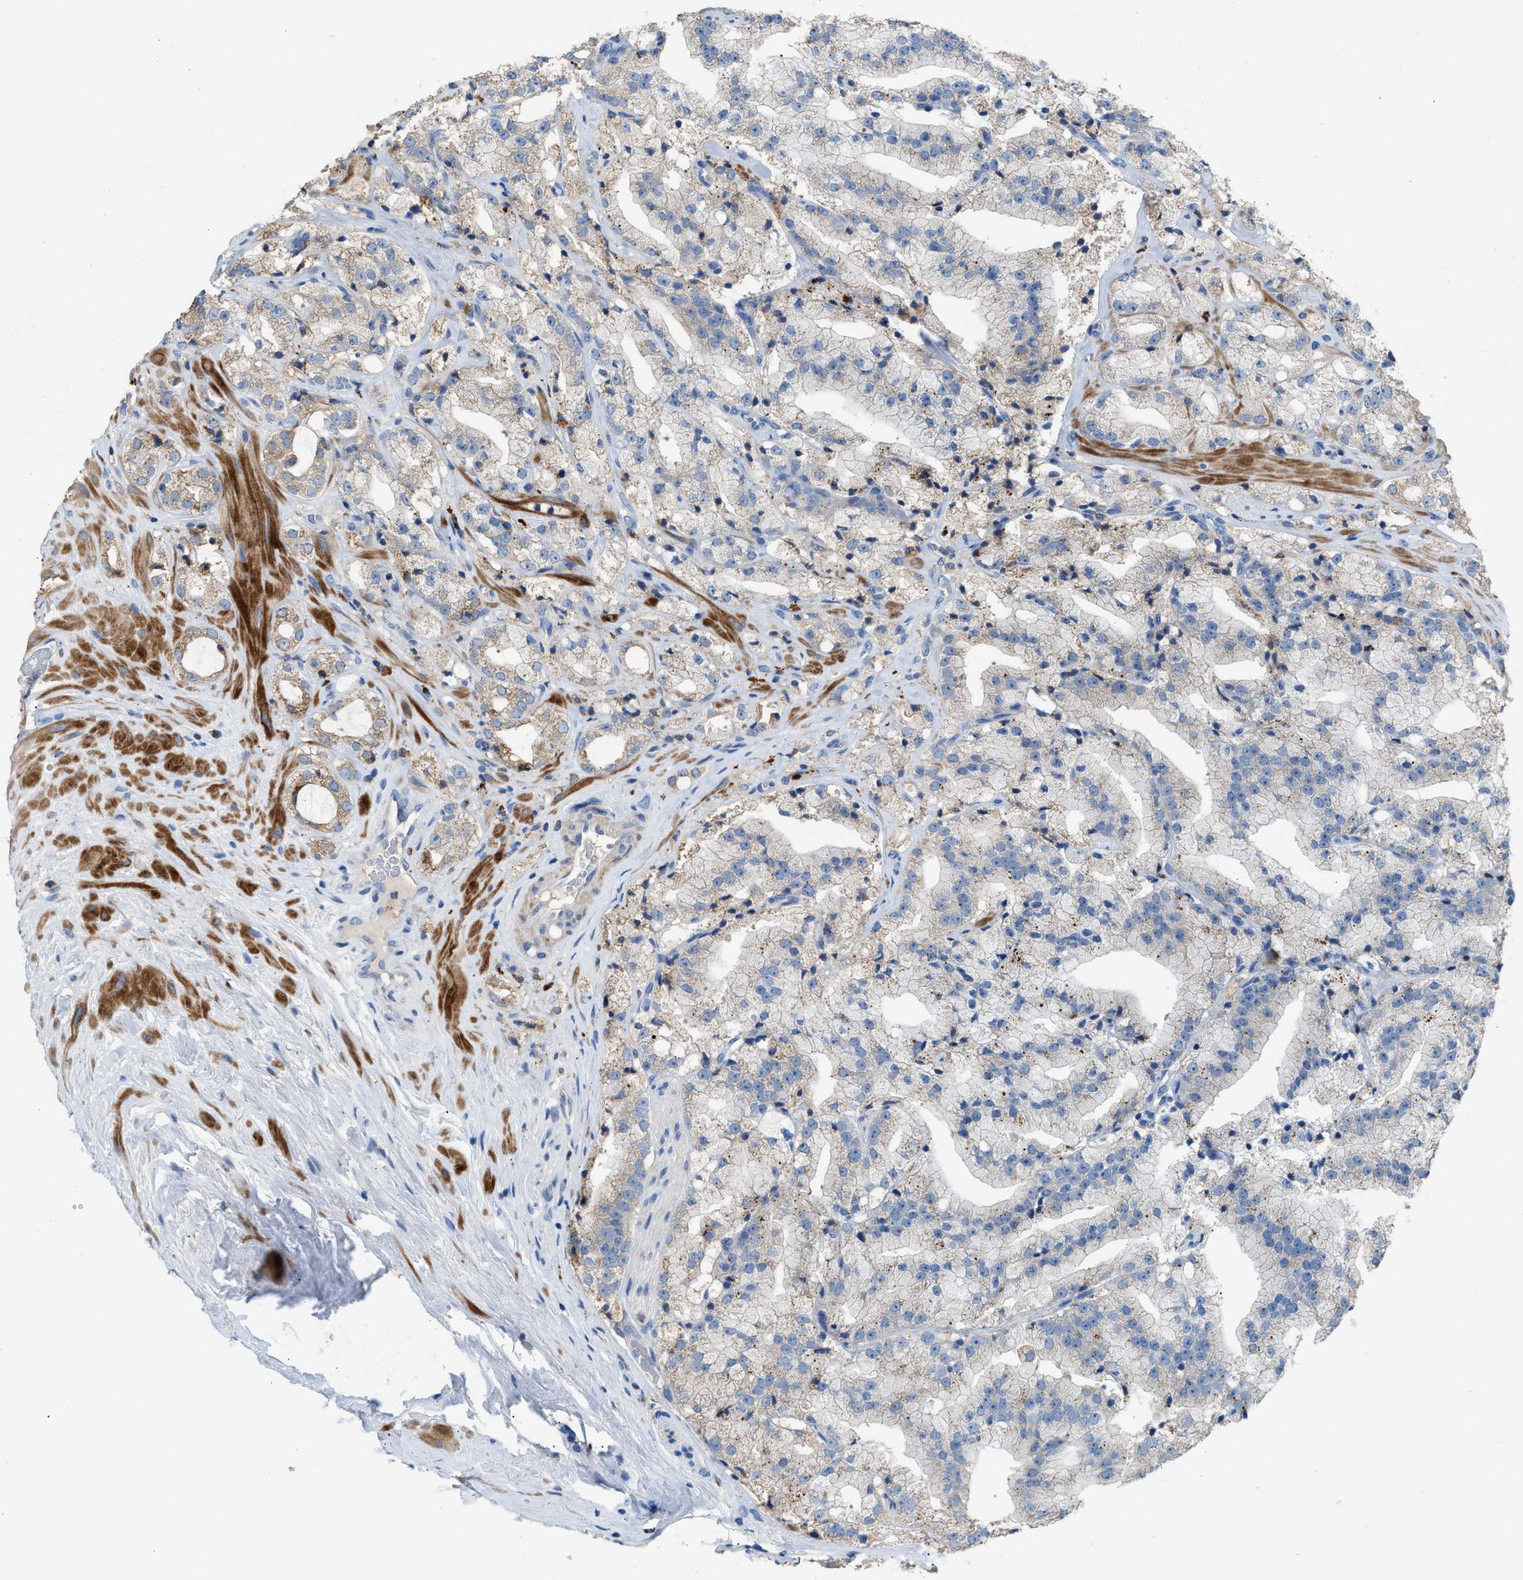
{"staining": {"intensity": "weak", "quantity": "<25%", "location": "cytoplasmic/membranous"}, "tissue": "prostate cancer", "cell_type": "Tumor cells", "image_type": "cancer", "snomed": [{"axis": "morphology", "description": "Adenocarcinoma, High grade"}, {"axis": "topography", "description": "Prostate"}], "caption": "A micrograph of human prostate cancer is negative for staining in tumor cells. The staining was performed using DAB to visualize the protein expression in brown, while the nuclei were stained in blue with hematoxylin (Magnification: 20x).", "gene": "AOAH", "patient": {"sex": "male", "age": 64}}